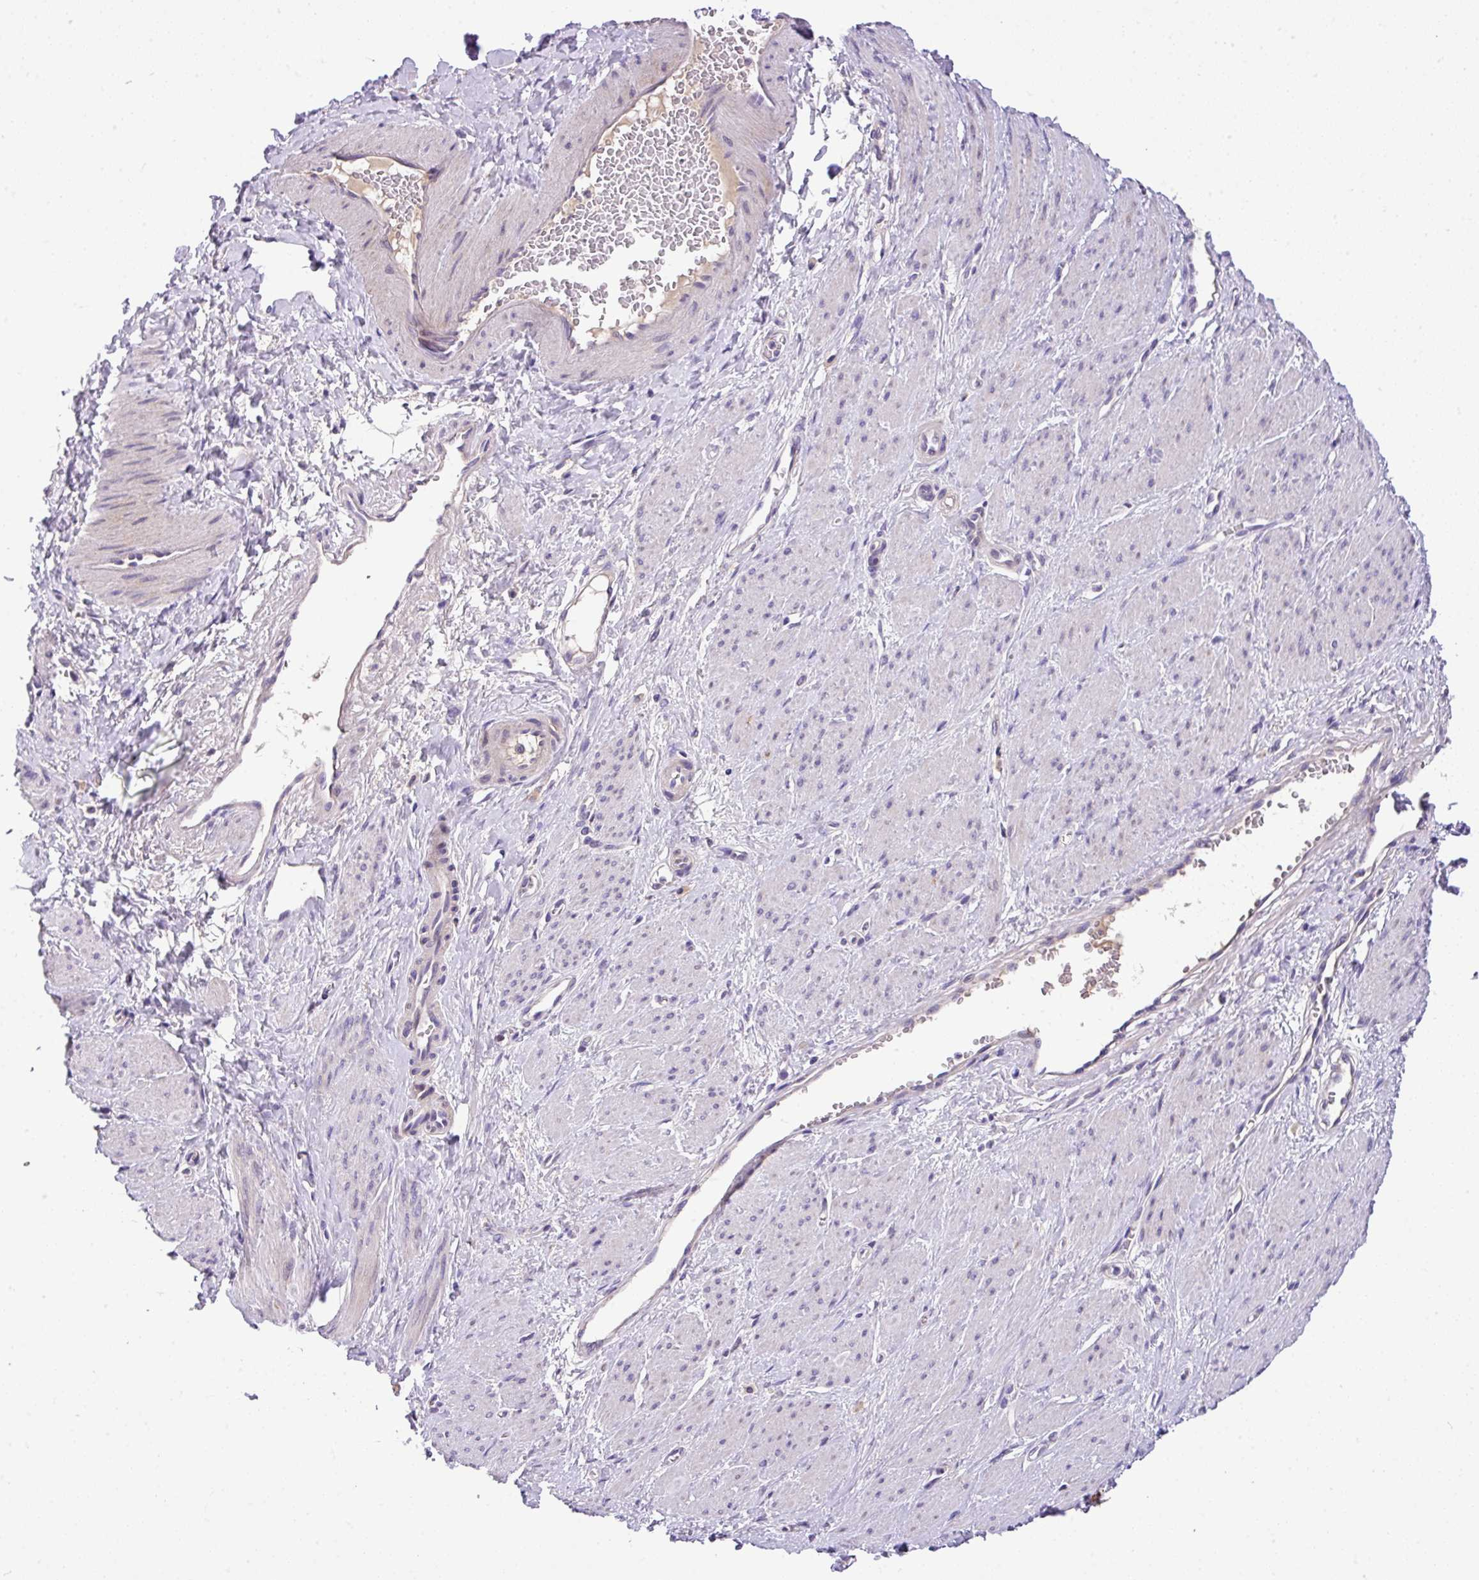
{"staining": {"intensity": "negative", "quantity": "none", "location": "none"}, "tissue": "smooth muscle", "cell_type": "Smooth muscle cells", "image_type": "normal", "snomed": [{"axis": "morphology", "description": "Normal tissue, NOS"}, {"axis": "topography", "description": "Smooth muscle"}, {"axis": "topography", "description": "Uterus"}], "caption": "Micrograph shows no significant protein positivity in smooth muscle cells of normal smooth muscle.", "gene": "ANXA2R", "patient": {"sex": "female", "age": 39}}